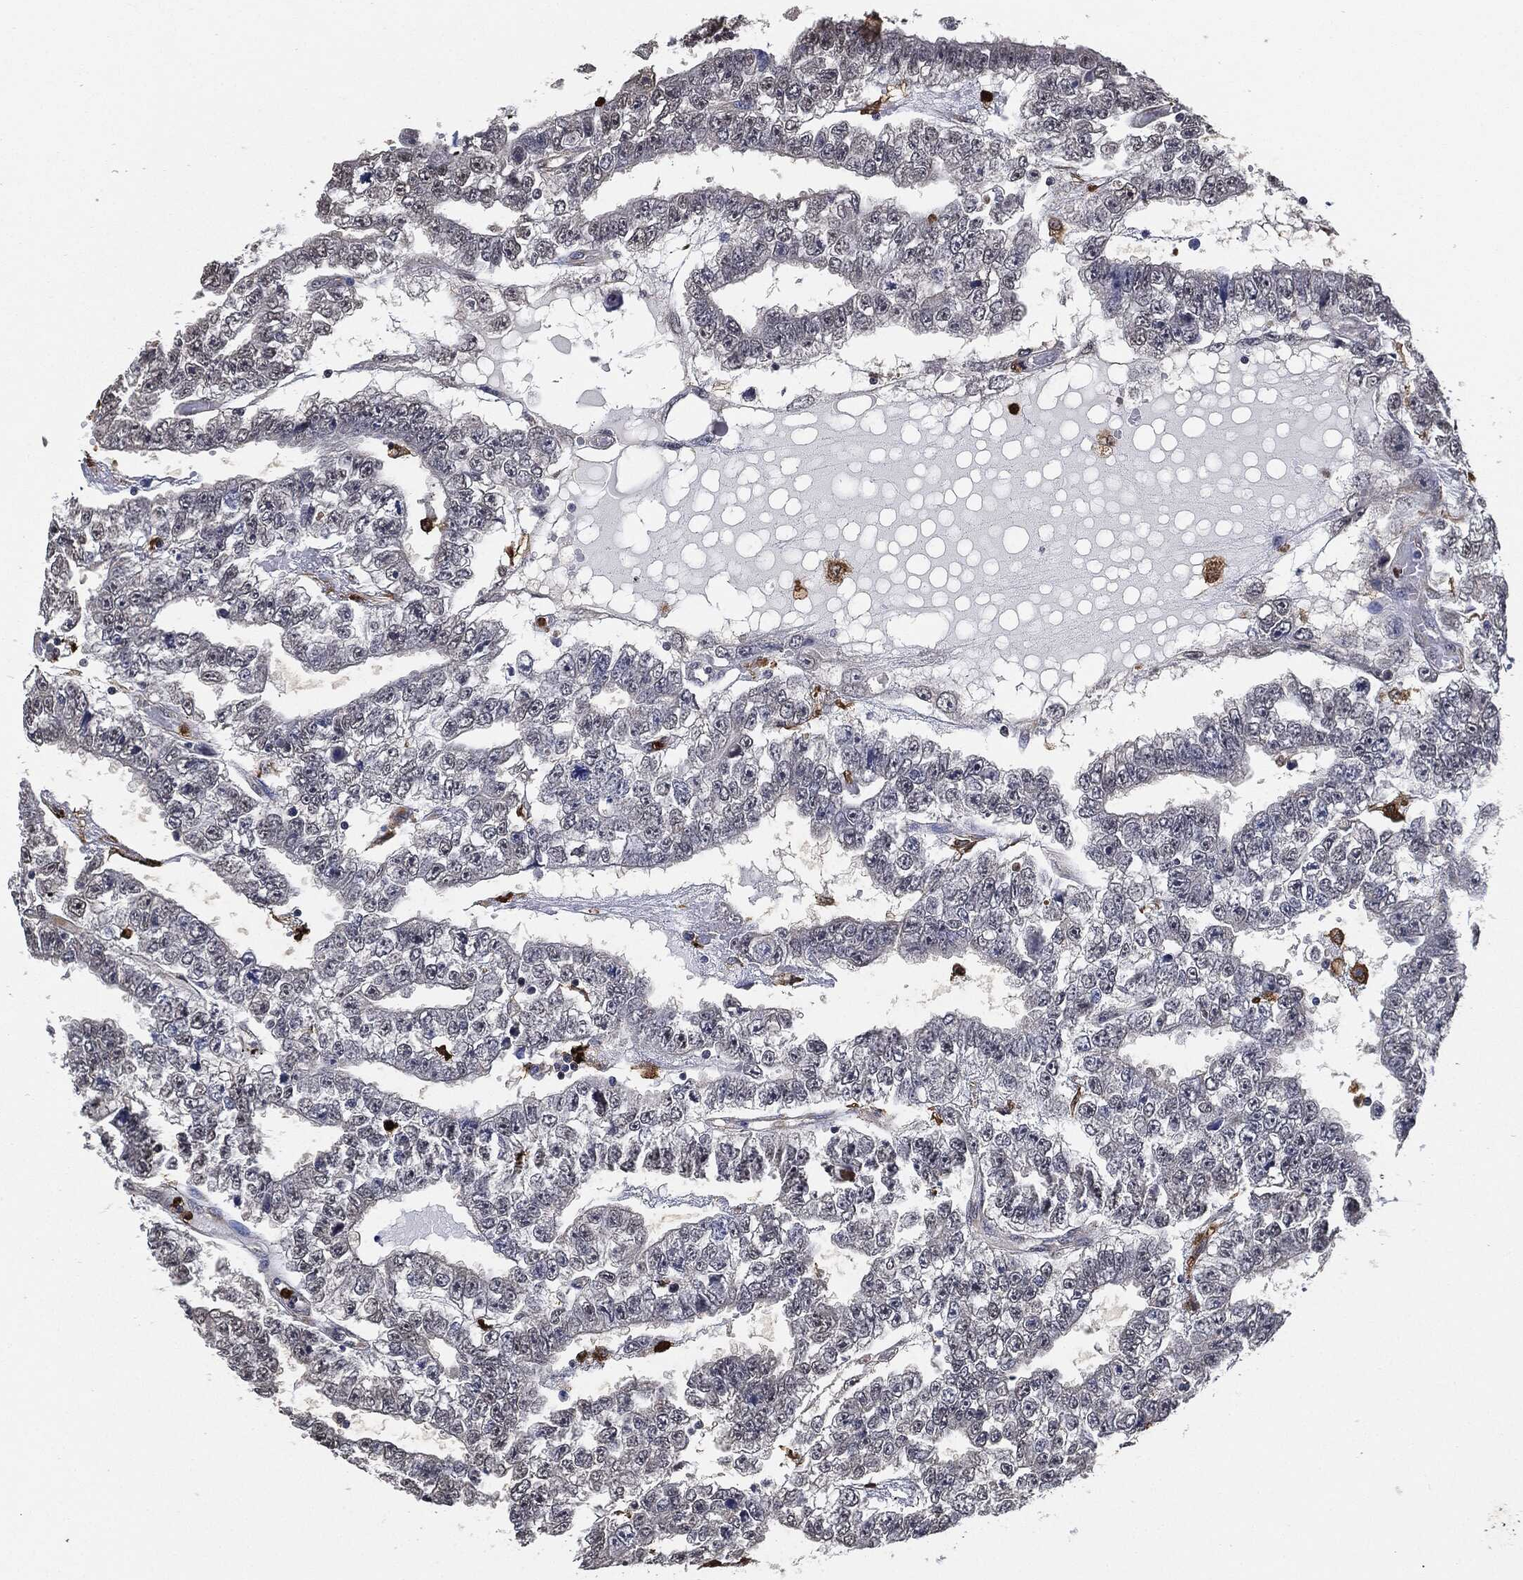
{"staining": {"intensity": "negative", "quantity": "none", "location": "none"}, "tissue": "testis cancer", "cell_type": "Tumor cells", "image_type": "cancer", "snomed": [{"axis": "morphology", "description": "Carcinoma, Embryonal, NOS"}, {"axis": "topography", "description": "Testis"}], "caption": "Human embryonal carcinoma (testis) stained for a protein using immunohistochemistry shows no staining in tumor cells.", "gene": "S100A9", "patient": {"sex": "male", "age": 25}}